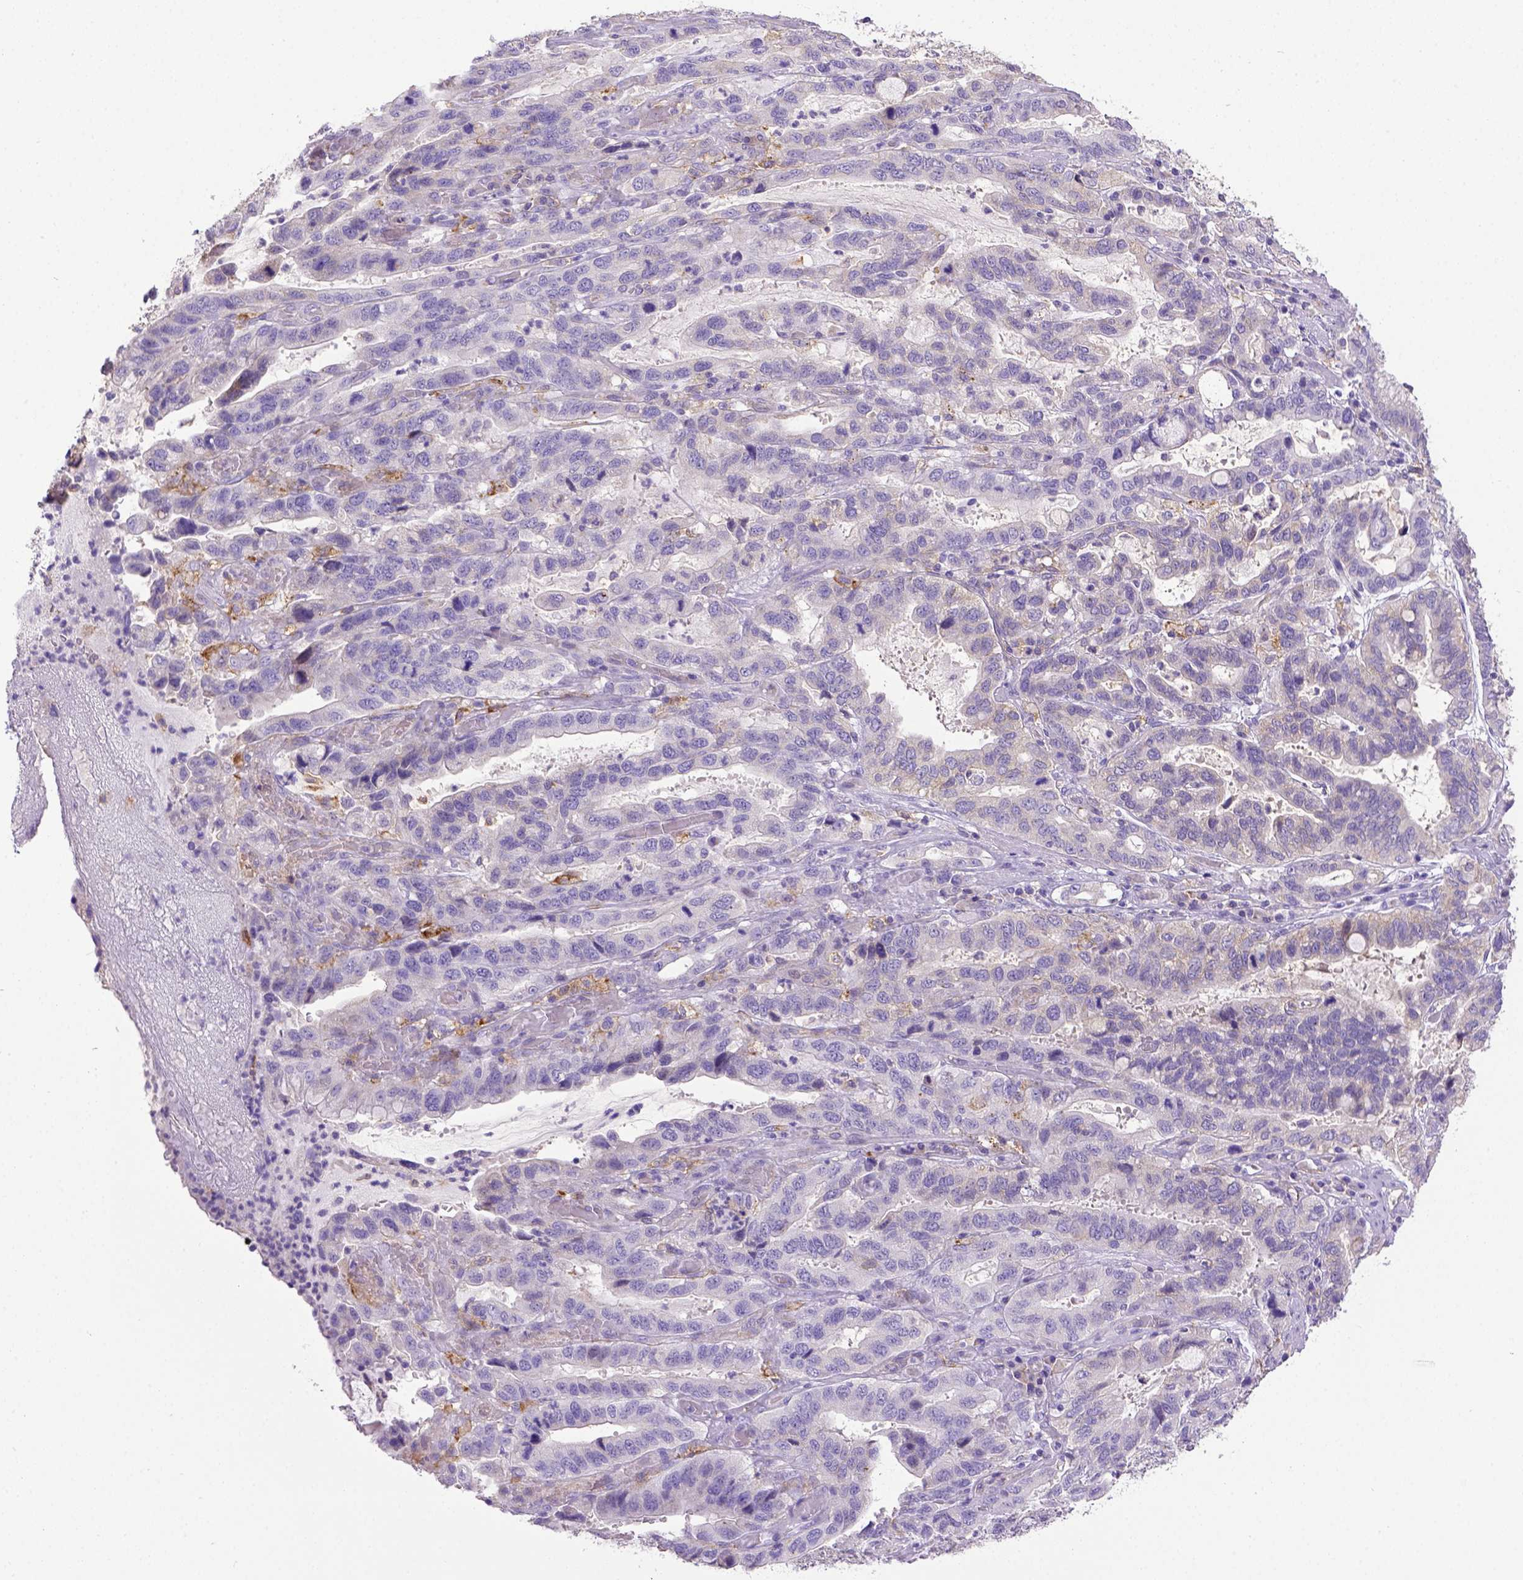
{"staining": {"intensity": "negative", "quantity": "none", "location": "none"}, "tissue": "stomach cancer", "cell_type": "Tumor cells", "image_type": "cancer", "snomed": [{"axis": "morphology", "description": "Adenocarcinoma, NOS"}, {"axis": "topography", "description": "Stomach, lower"}], "caption": "This is an immunohistochemistry (IHC) micrograph of adenocarcinoma (stomach). There is no expression in tumor cells.", "gene": "CD40", "patient": {"sex": "female", "age": 76}}